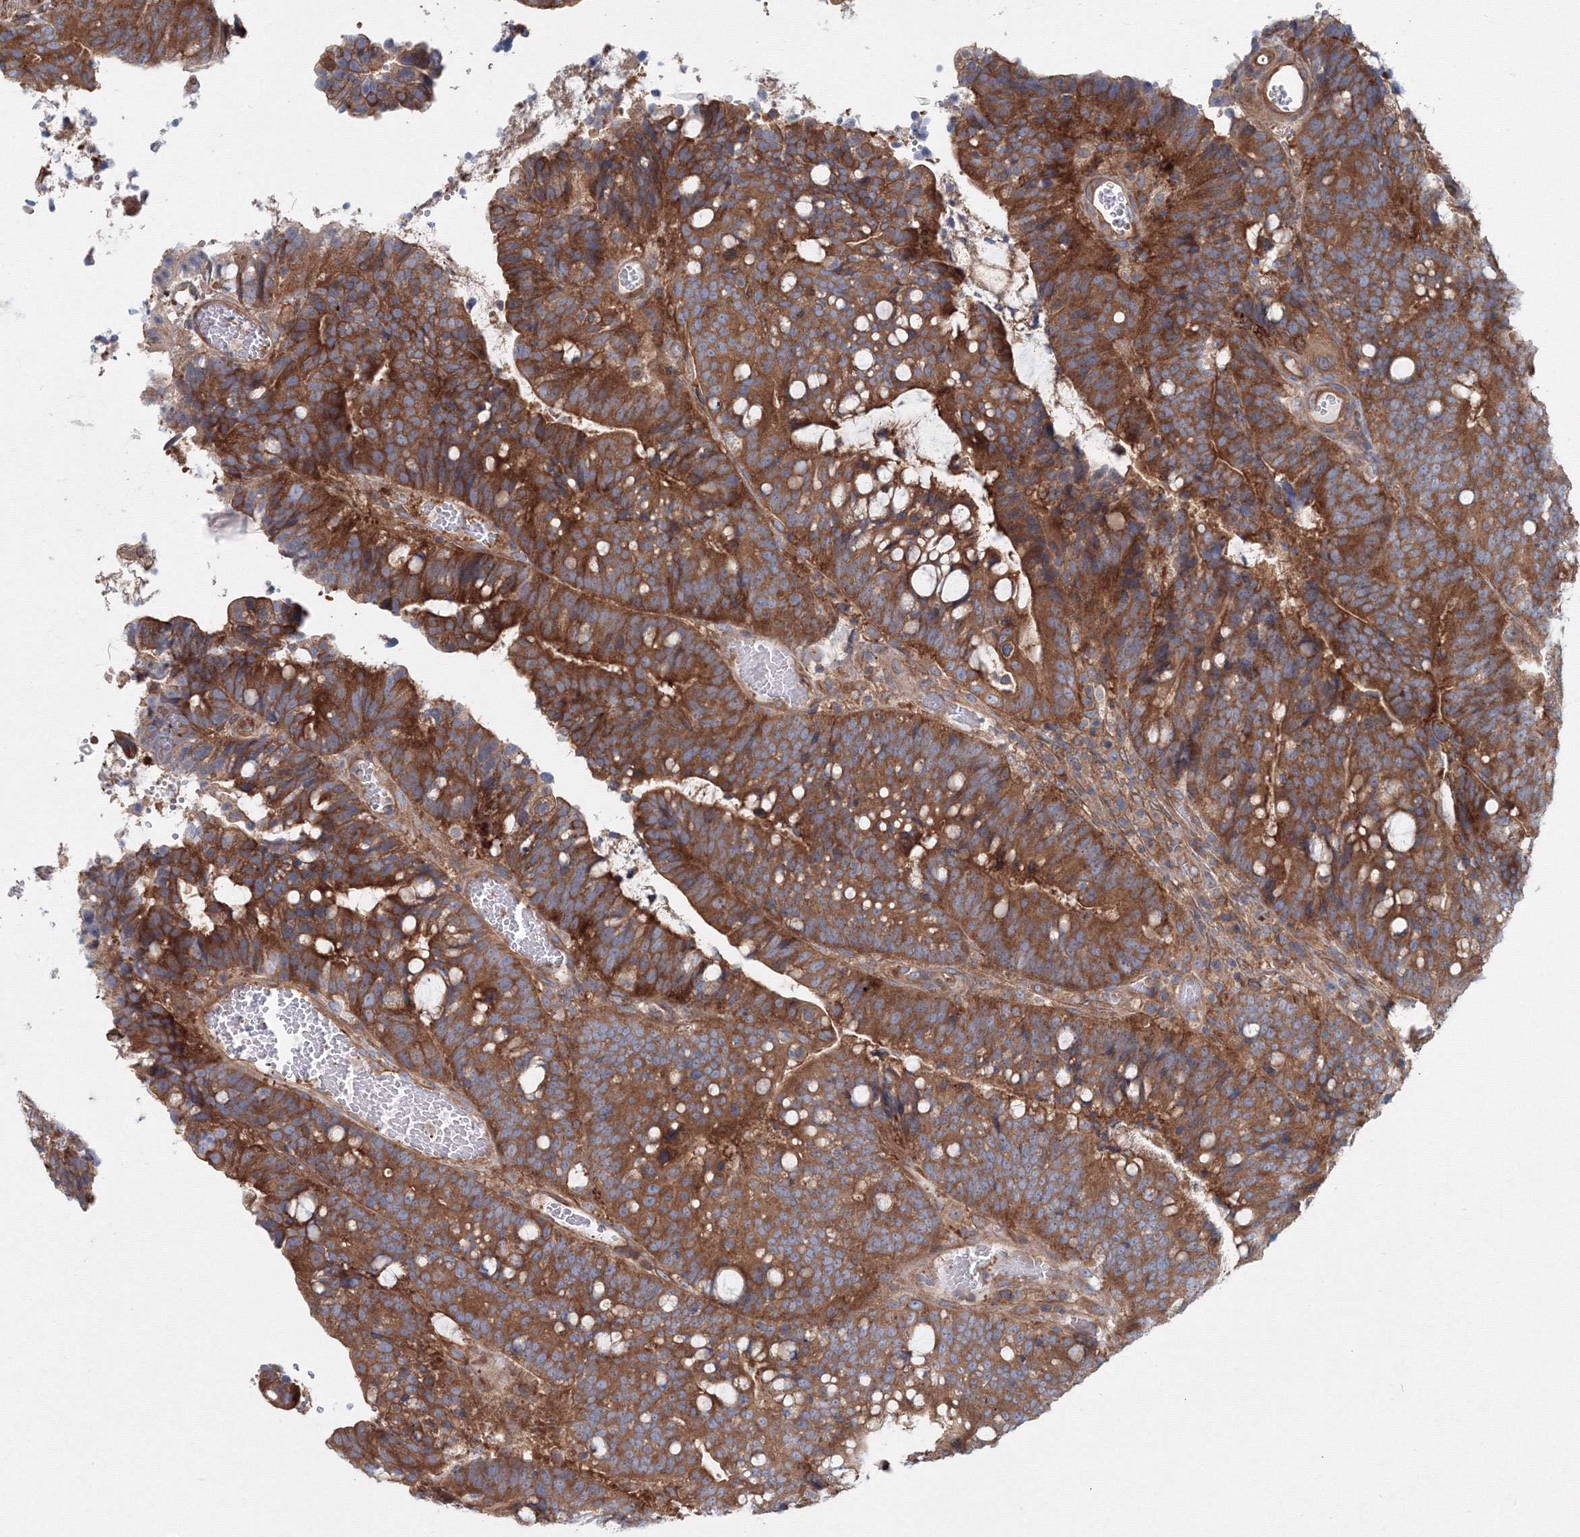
{"staining": {"intensity": "strong", "quantity": ">75%", "location": "cytoplasmic/membranous"}, "tissue": "colorectal cancer", "cell_type": "Tumor cells", "image_type": "cancer", "snomed": [{"axis": "morphology", "description": "Adenocarcinoma, NOS"}, {"axis": "topography", "description": "Colon"}], "caption": "IHC staining of adenocarcinoma (colorectal), which exhibits high levels of strong cytoplasmic/membranous positivity in approximately >75% of tumor cells indicating strong cytoplasmic/membranous protein positivity. The staining was performed using DAB (brown) for protein detection and nuclei were counterstained in hematoxylin (blue).", "gene": "EXOC1", "patient": {"sex": "female", "age": 66}}